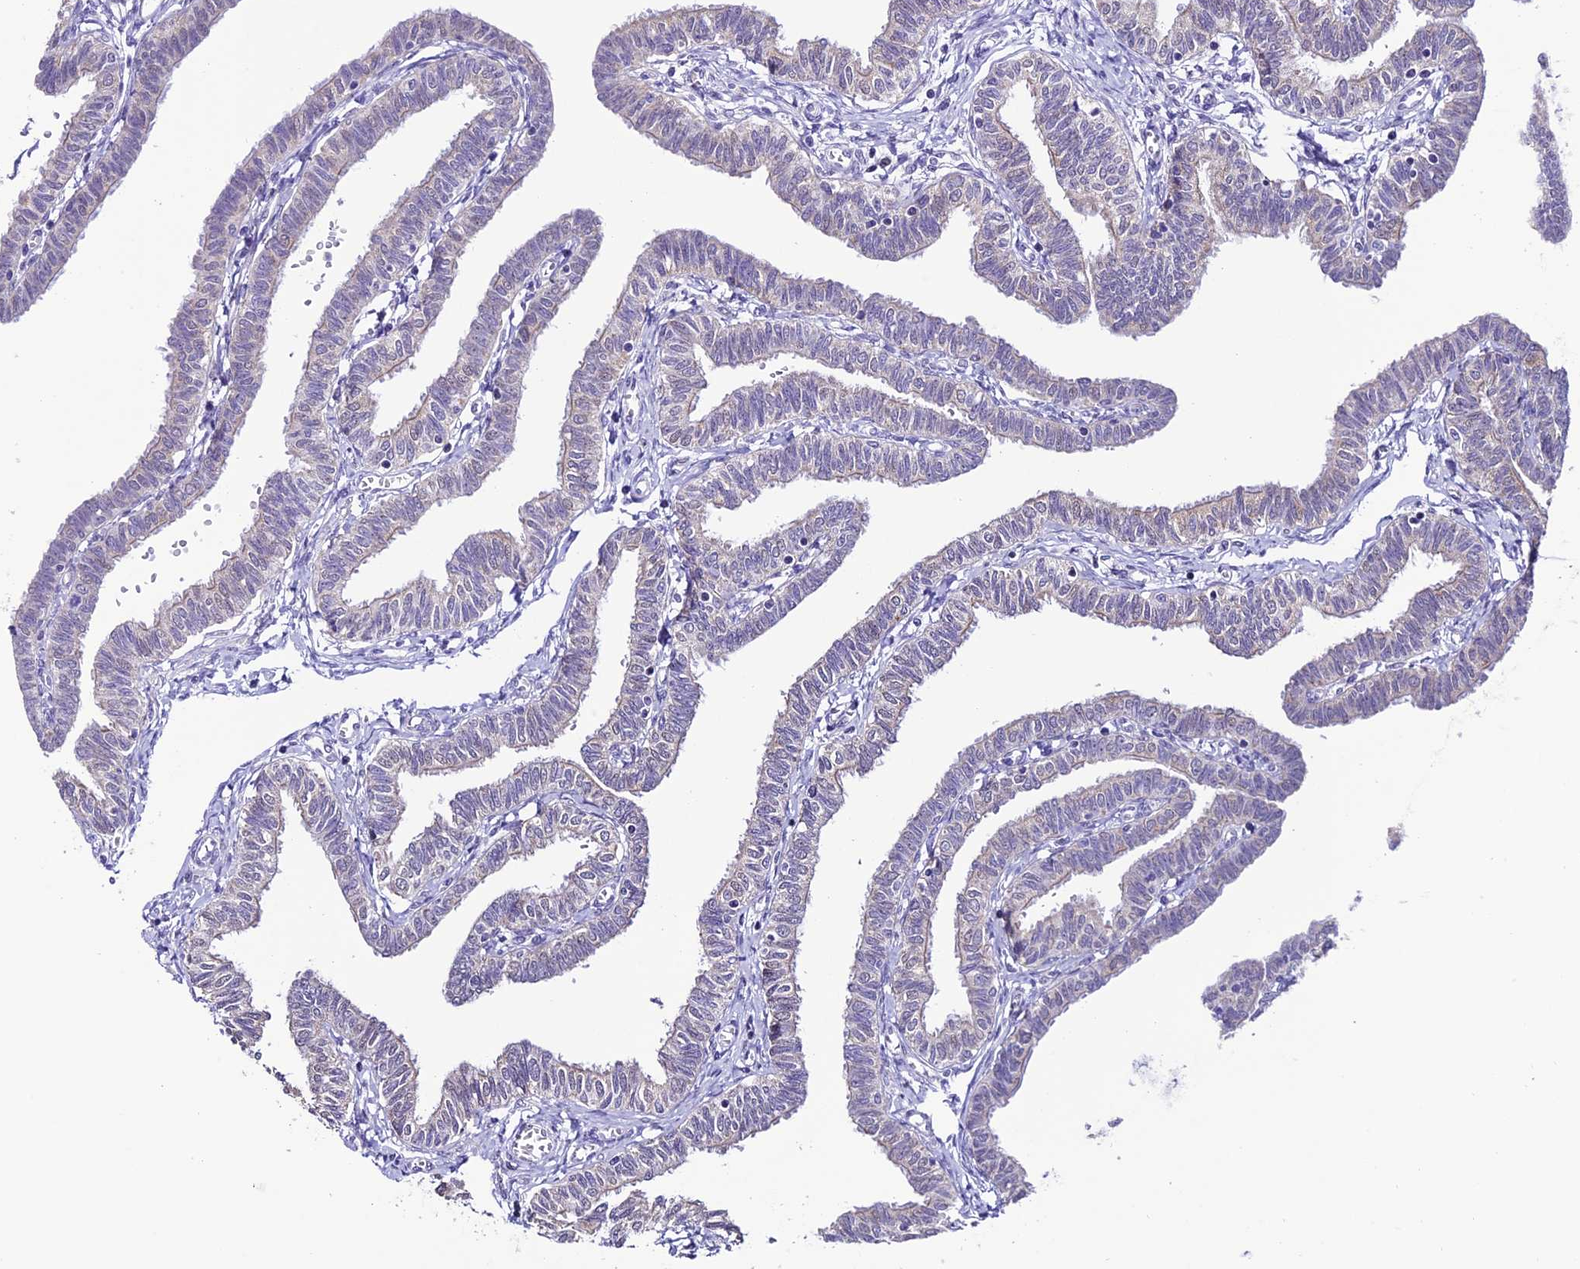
{"staining": {"intensity": "weak", "quantity": "<25%", "location": "cytoplasmic/membranous"}, "tissue": "fallopian tube", "cell_type": "Glandular cells", "image_type": "normal", "snomed": [{"axis": "morphology", "description": "Normal tissue, NOS"}, {"axis": "topography", "description": "Fallopian tube"}, {"axis": "topography", "description": "Ovary"}], "caption": "This is a image of immunohistochemistry (IHC) staining of normal fallopian tube, which shows no staining in glandular cells. (DAB (3,3'-diaminobenzidine) immunohistochemistry (IHC) visualized using brightfield microscopy, high magnification).", "gene": "SLC10A1", "patient": {"sex": "female", "age": 23}}